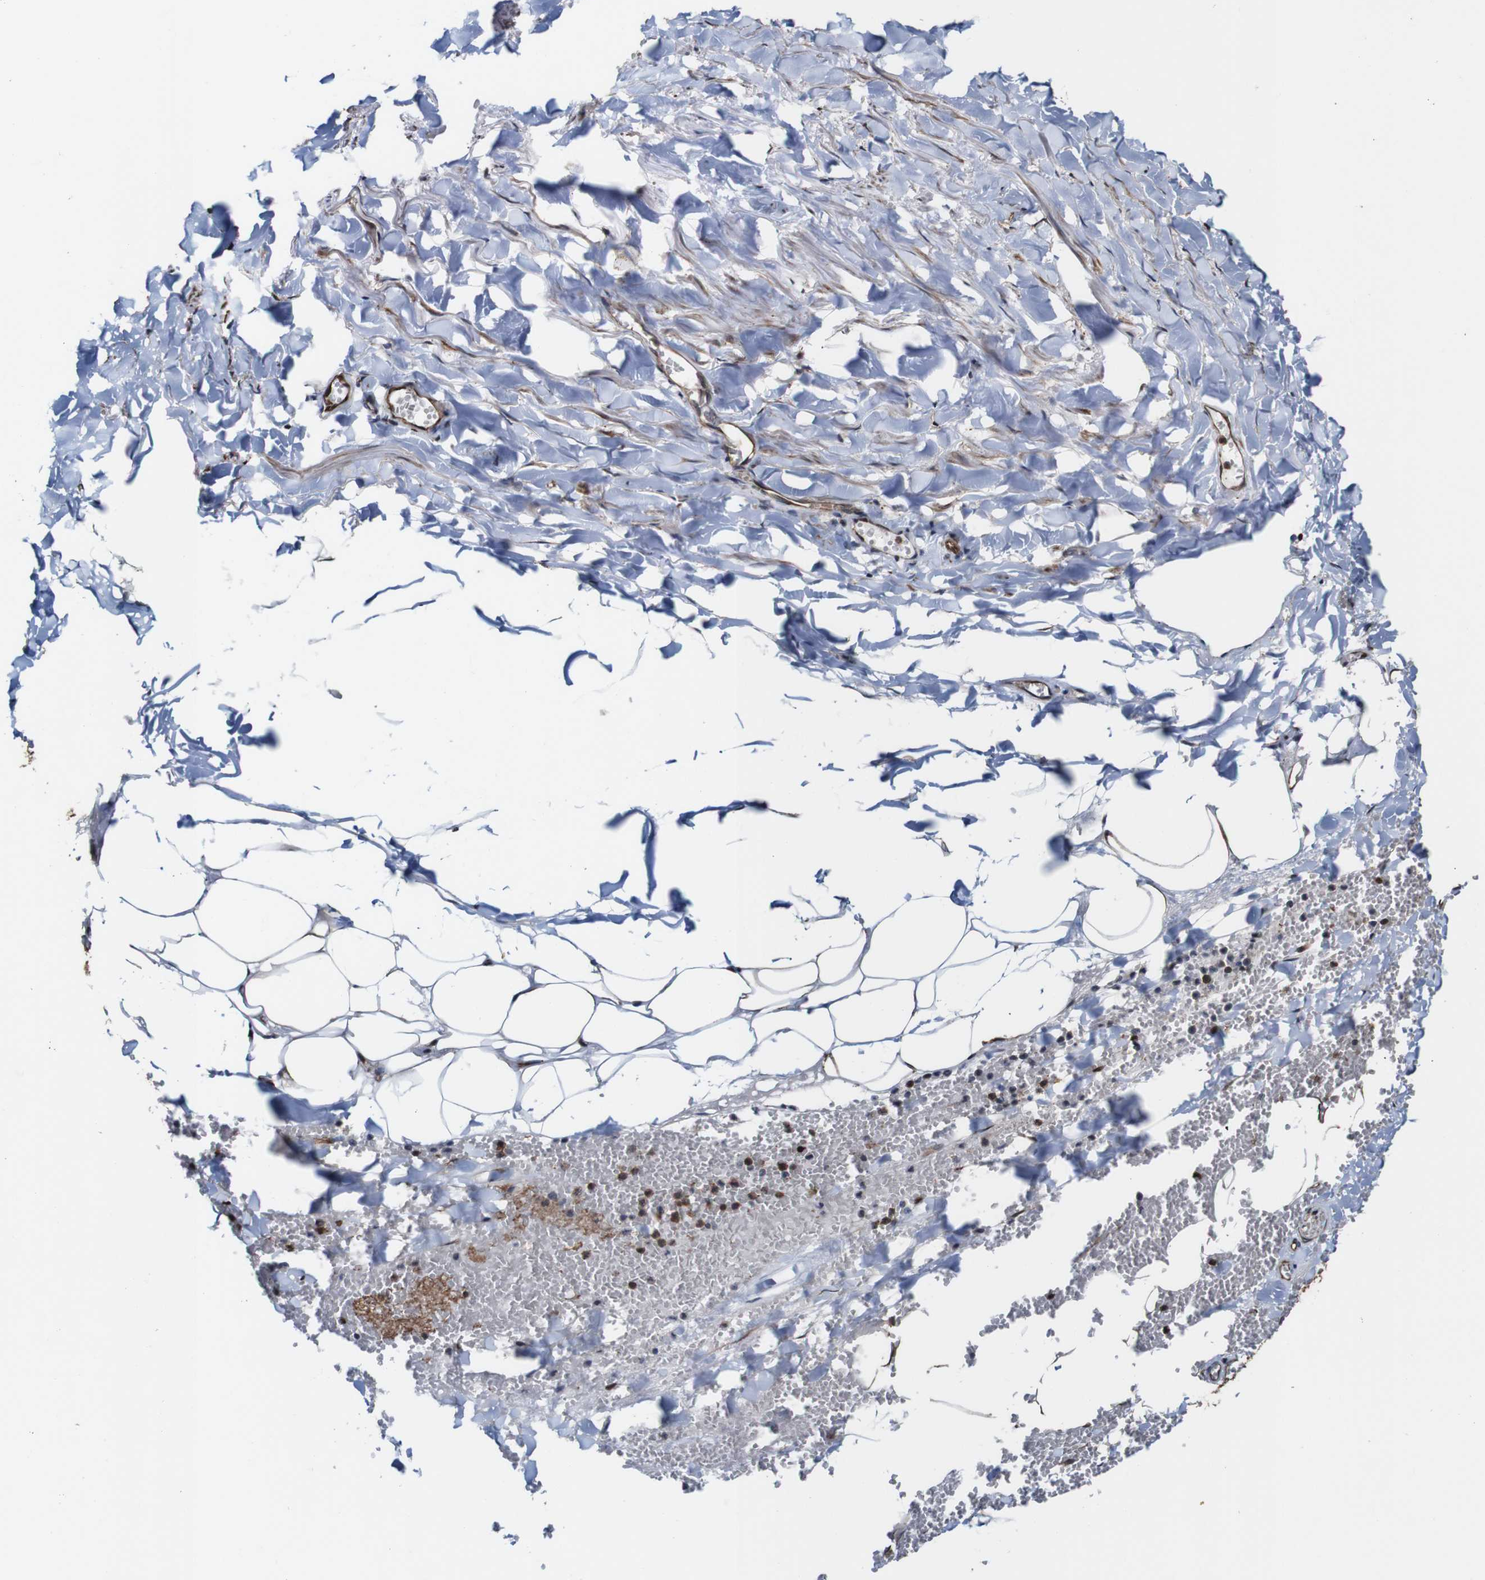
{"staining": {"intensity": "moderate", "quantity": ">75%", "location": "cytoplasmic/membranous"}, "tissue": "adipose tissue", "cell_type": "Adipocytes", "image_type": "normal", "snomed": [{"axis": "morphology", "description": "Normal tissue, NOS"}, {"axis": "topography", "description": "Adipose tissue"}, {"axis": "topography", "description": "Peripheral nerve tissue"}], "caption": "The photomicrograph shows a brown stain indicating the presence of a protein in the cytoplasmic/membranous of adipocytes in adipose tissue. The staining was performed using DAB to visualize the protein expression in brown, while the nuclei were stained in blue with hematoxylin (Magnification: 20x).", "gene": "PTPRR", "patient": {"sex": "male", "age": 52}}